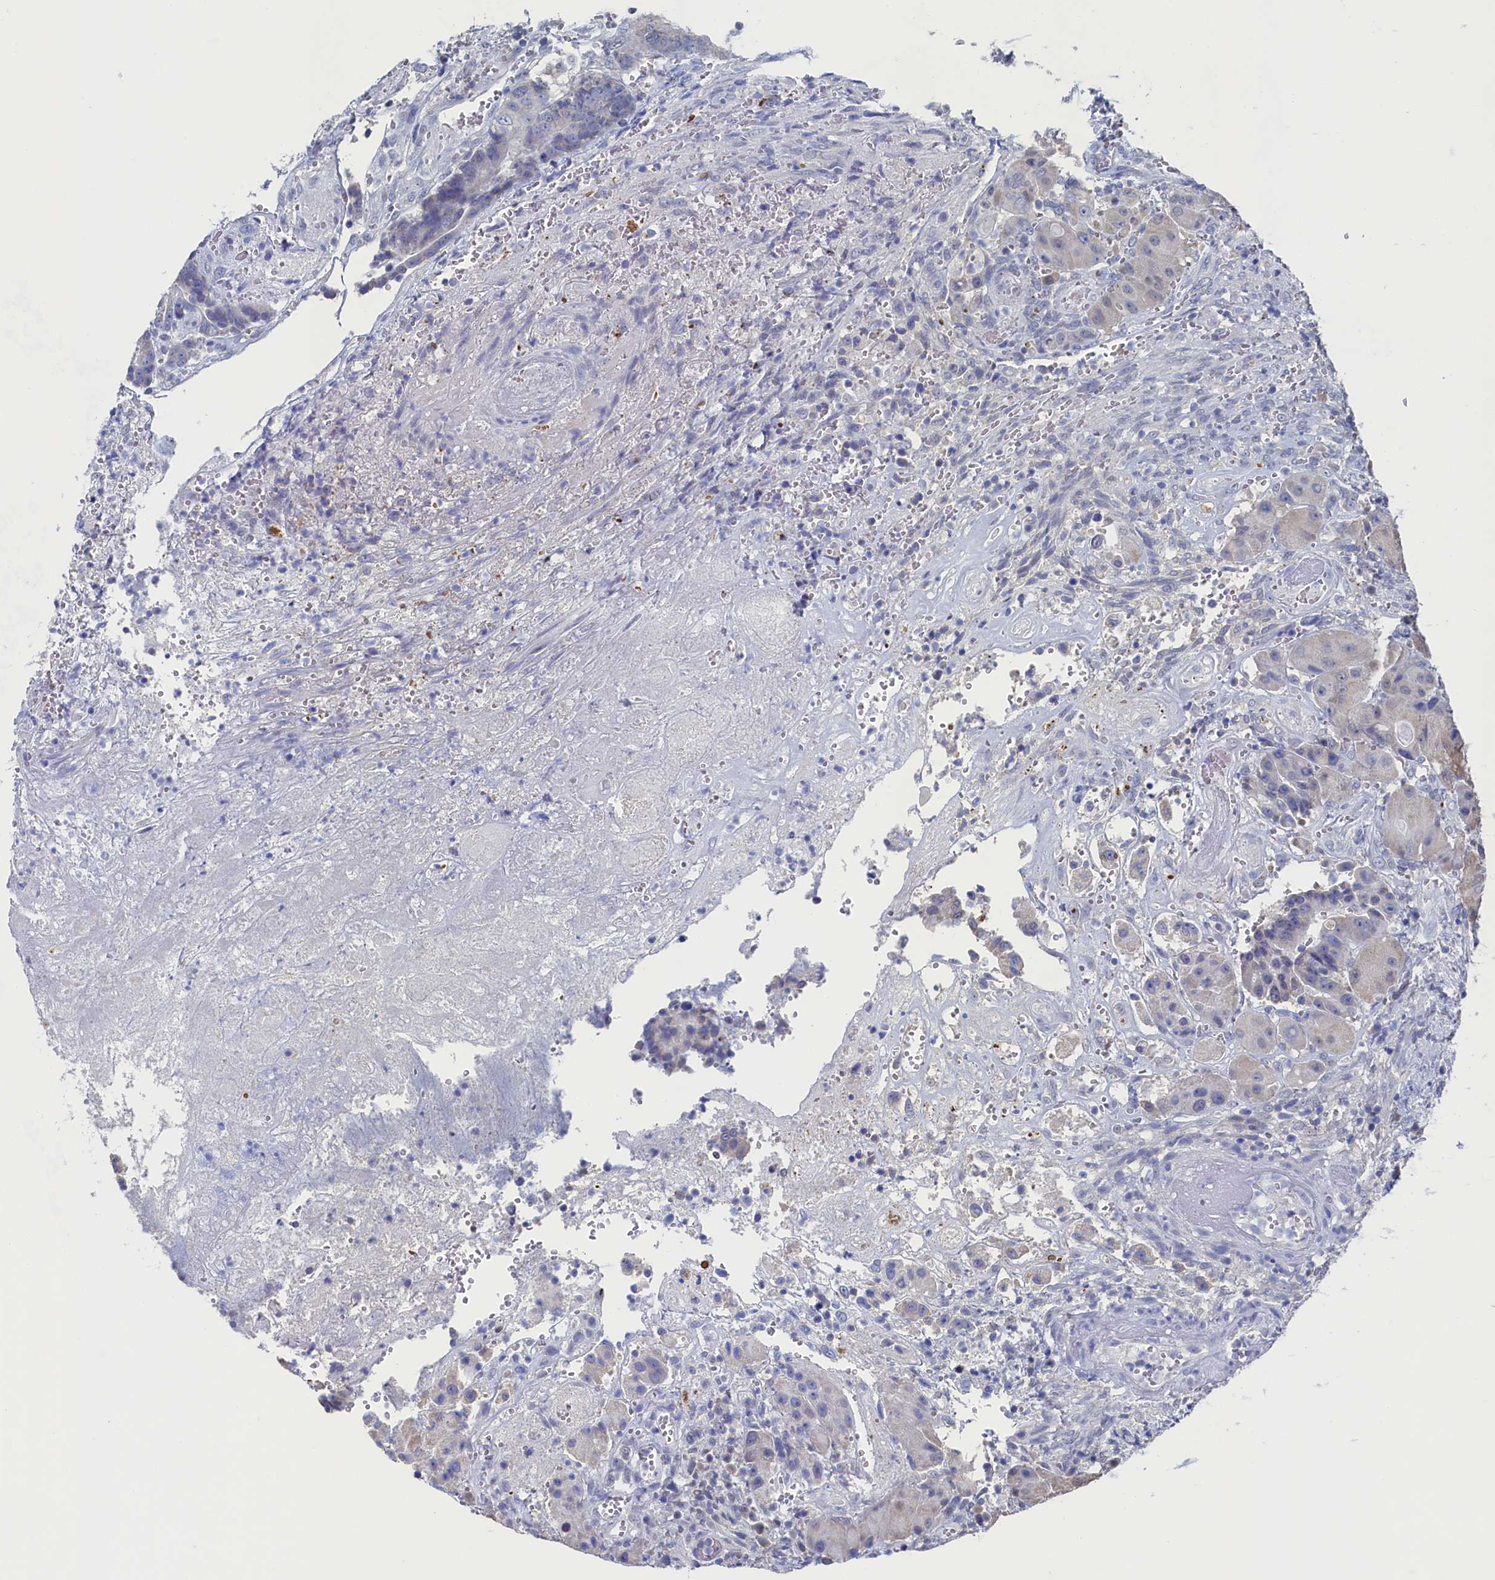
{"staining": {"intensity": "negative", "quantity": "none", "location": "none"}, "tissue": "colorectal cancer", "cell_type": "Tumor cells", "image_type": "cancer", "snomed": [{"axis": "morphology", "description": "Adenocarcinoma, NOS"}, {"axis": "topography", "description": "Rectum"}], "caption": "Tumor cells show no significant protein staining in colorectal adenocarcinoma. Nuclei are stained in blue.", "gene": "C11orf54", "patient": {"sex": "male", "age": 69}}